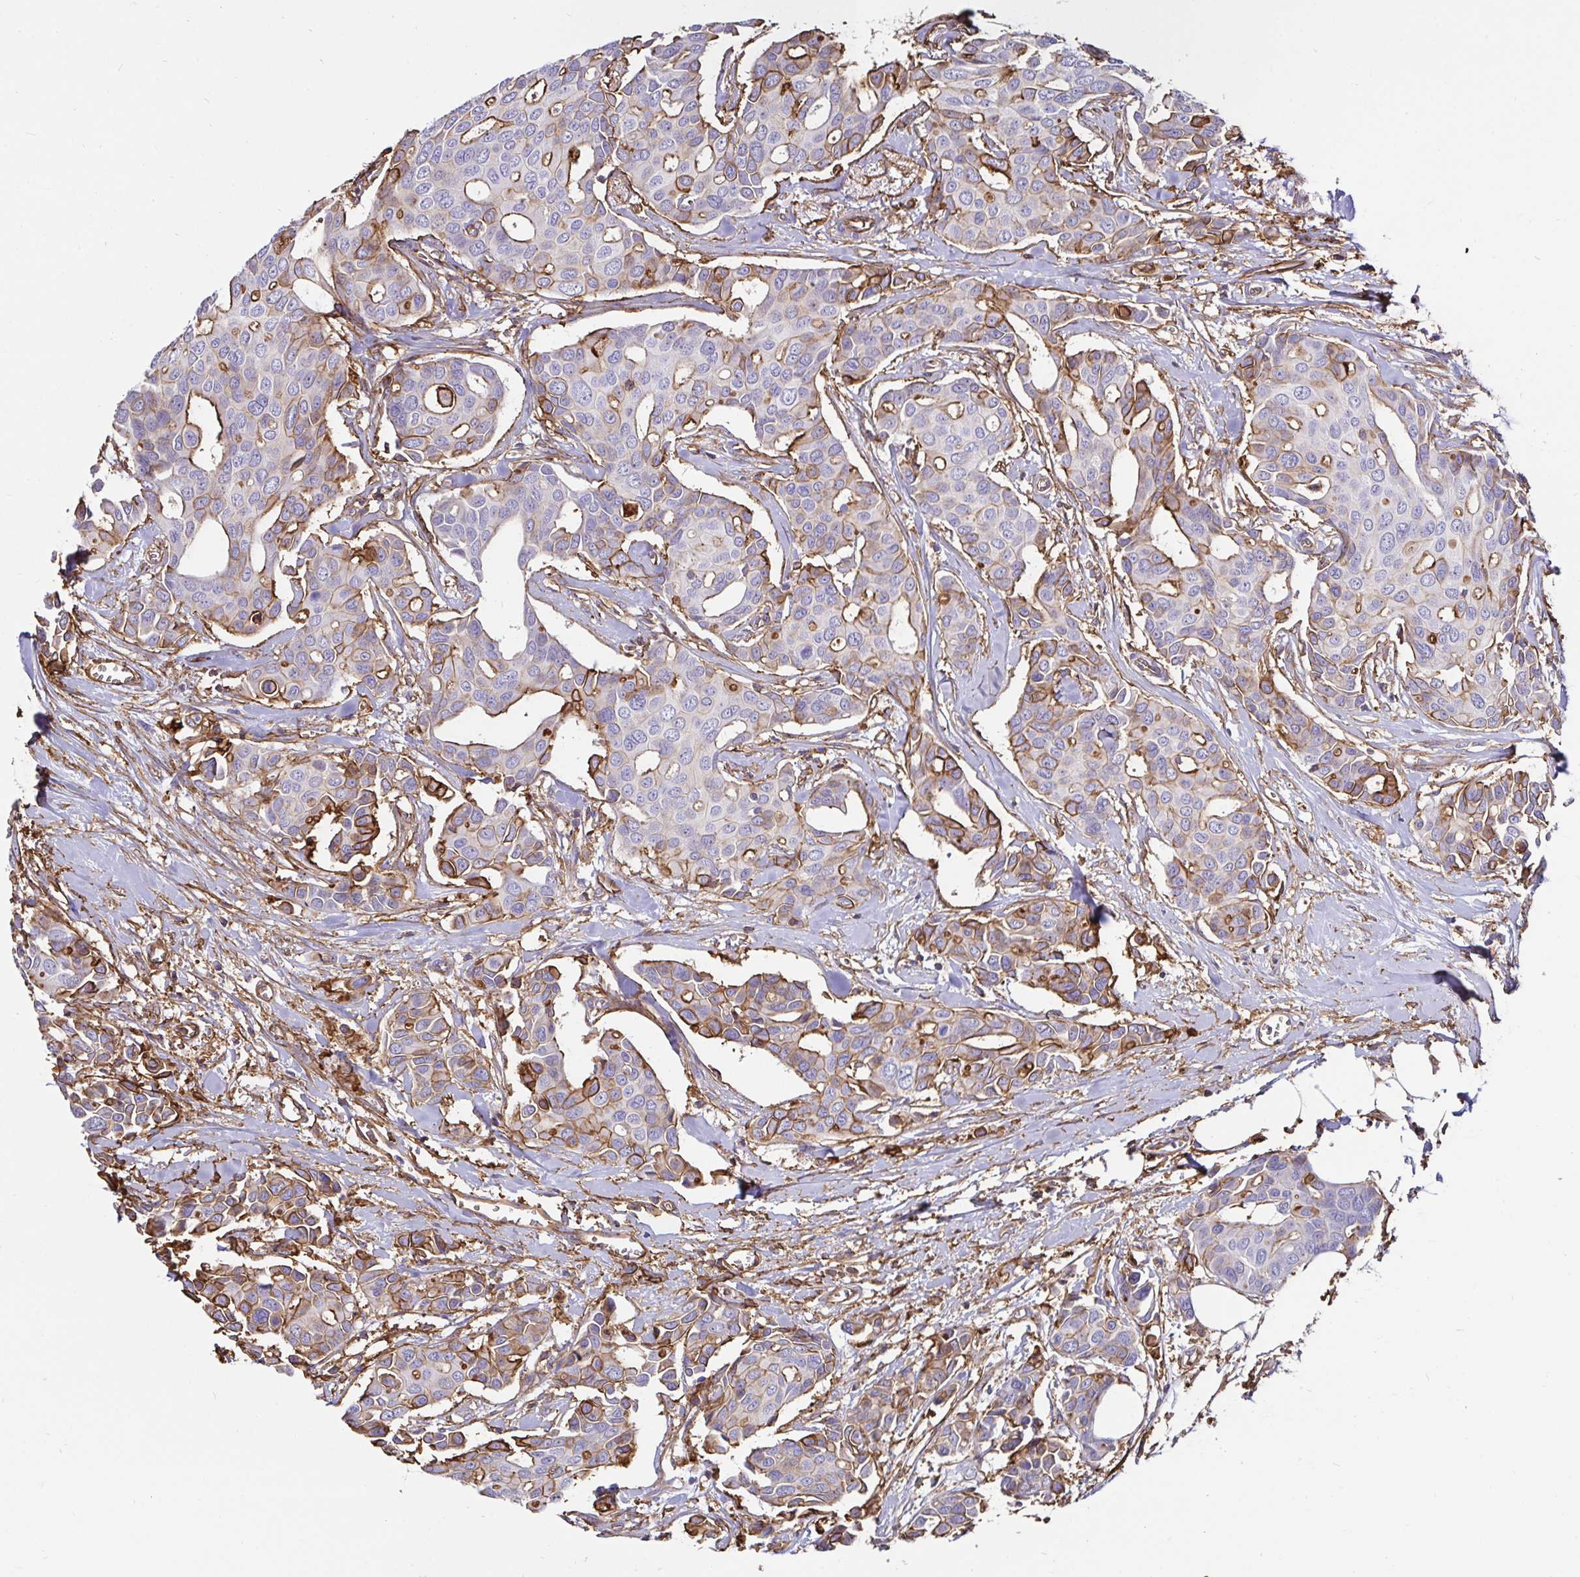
{"staining": {"intensity": "moderate", "quantity": "25%-75%", "location": "cytoplasmic/membranous"}, "tissue": "breast cancer", "cell_type": "Tumor cells", "image_type": "cancer", "snomed": [{"axis": "morphology", "description": "Duct carcinoma"}, {"axis": "topography", "description": "Breast"}], "caption": "Breast cancer (infiltrating ductal carcinoma) stained with DAB (3,3'-diaminobenzidine) immunohistochemistry (IHC) shows medium levels of moderate cytoplasmic/membranous staining in about 25%-75% of tumor cells.", "gene": "ANXA2", "patient": {"sex": "female", "age": 54}}